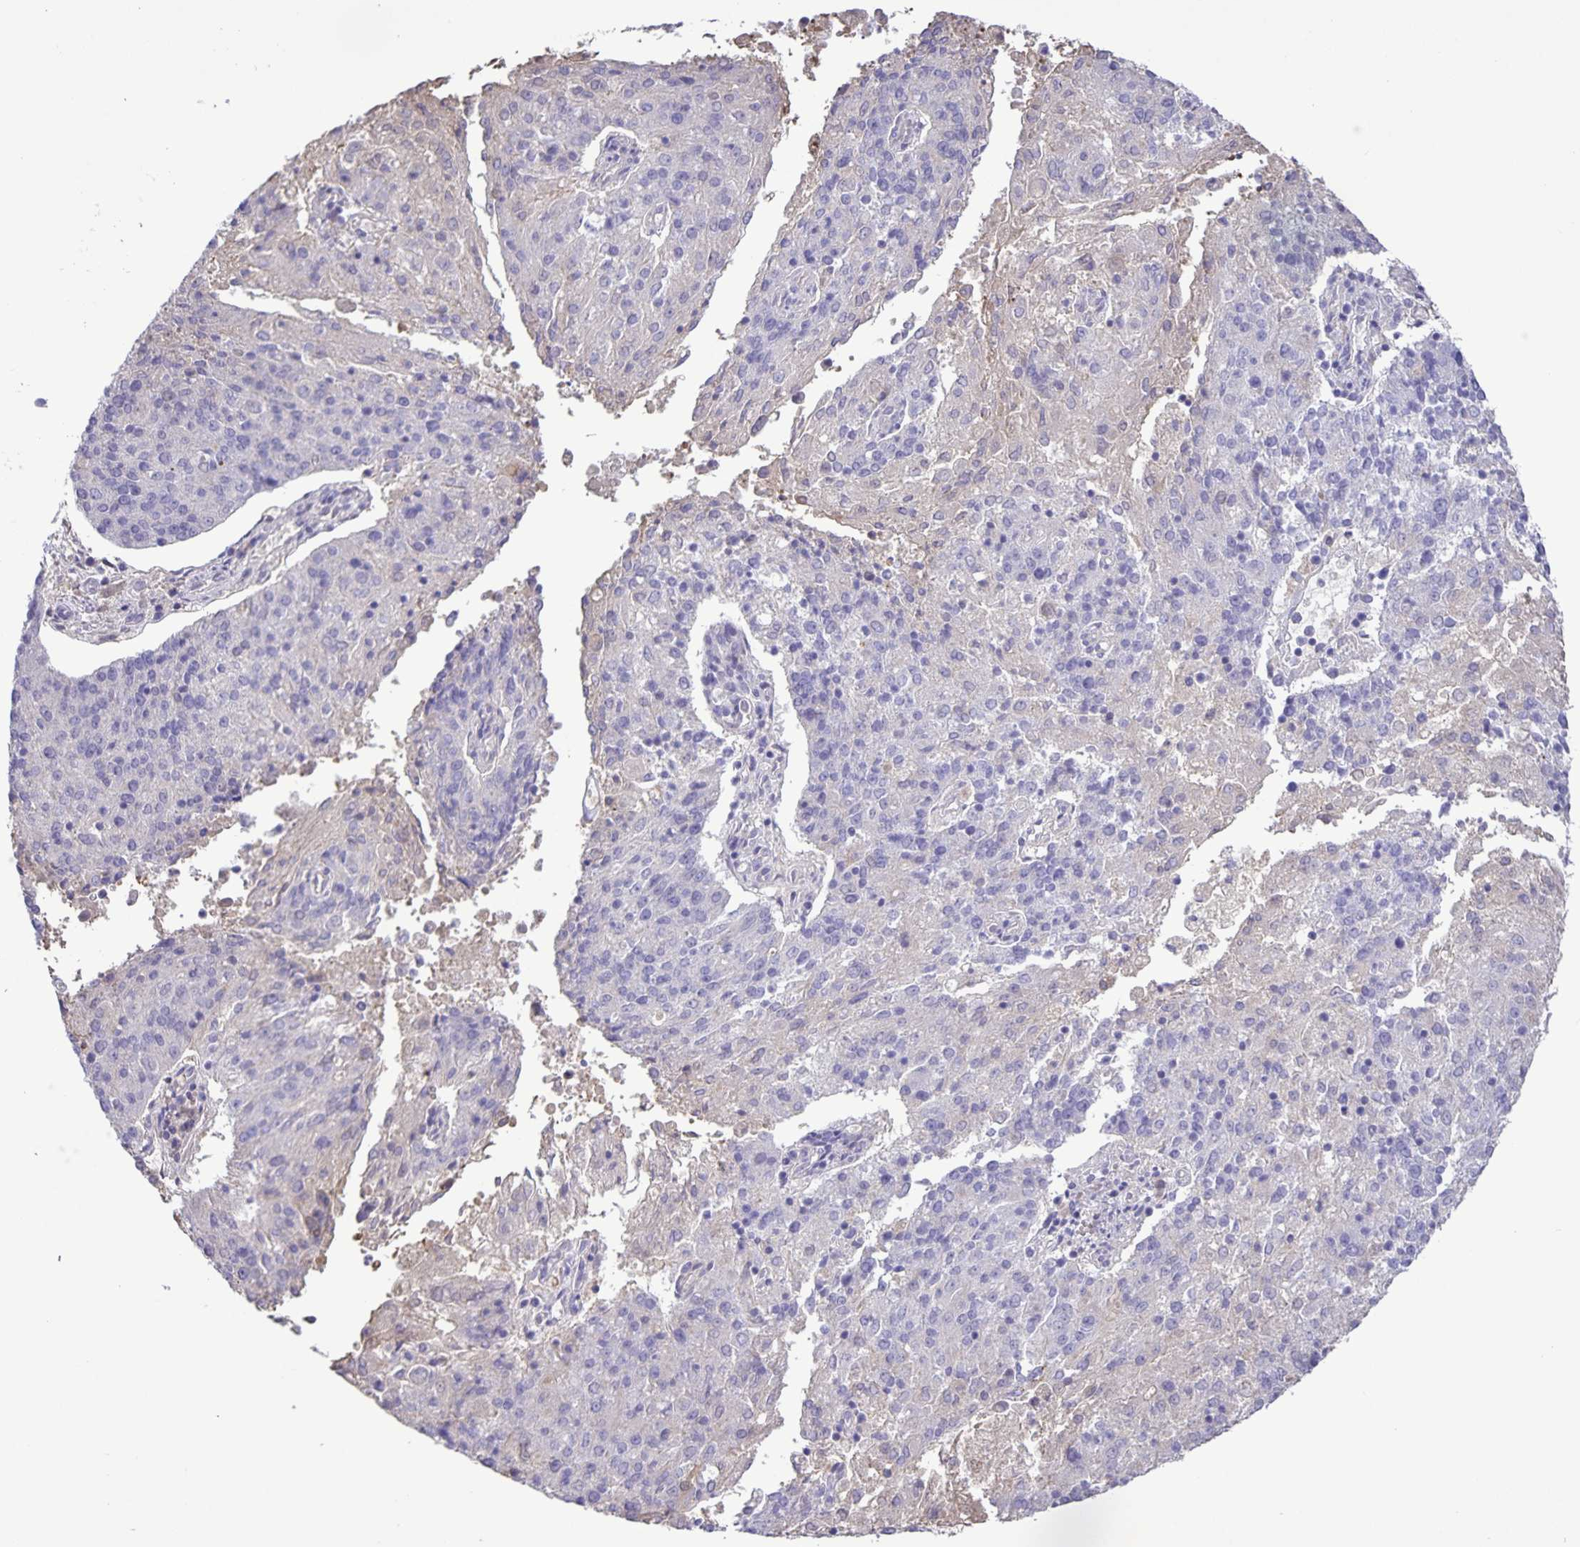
{"staining": {"intensity": "negative", "quantity": "none", "location": "none"}, "tissue": "endometrial cancer", "cell_type": "Tumor cells", "image_type": "cancer", "snomed": [{"axis": "morphology", "description": "Adenocarcinoma, NOS"}, {"axis": "topography", "description": "Endometrium"}], "caption": "A high-resolution photomicrograph shows IHC staining of endometrial adenocarcinoma, which exhibits no significant expression in tumor cells.", "gene": "ONECUT2", "patient": {"sex": "female", "age": 82}}